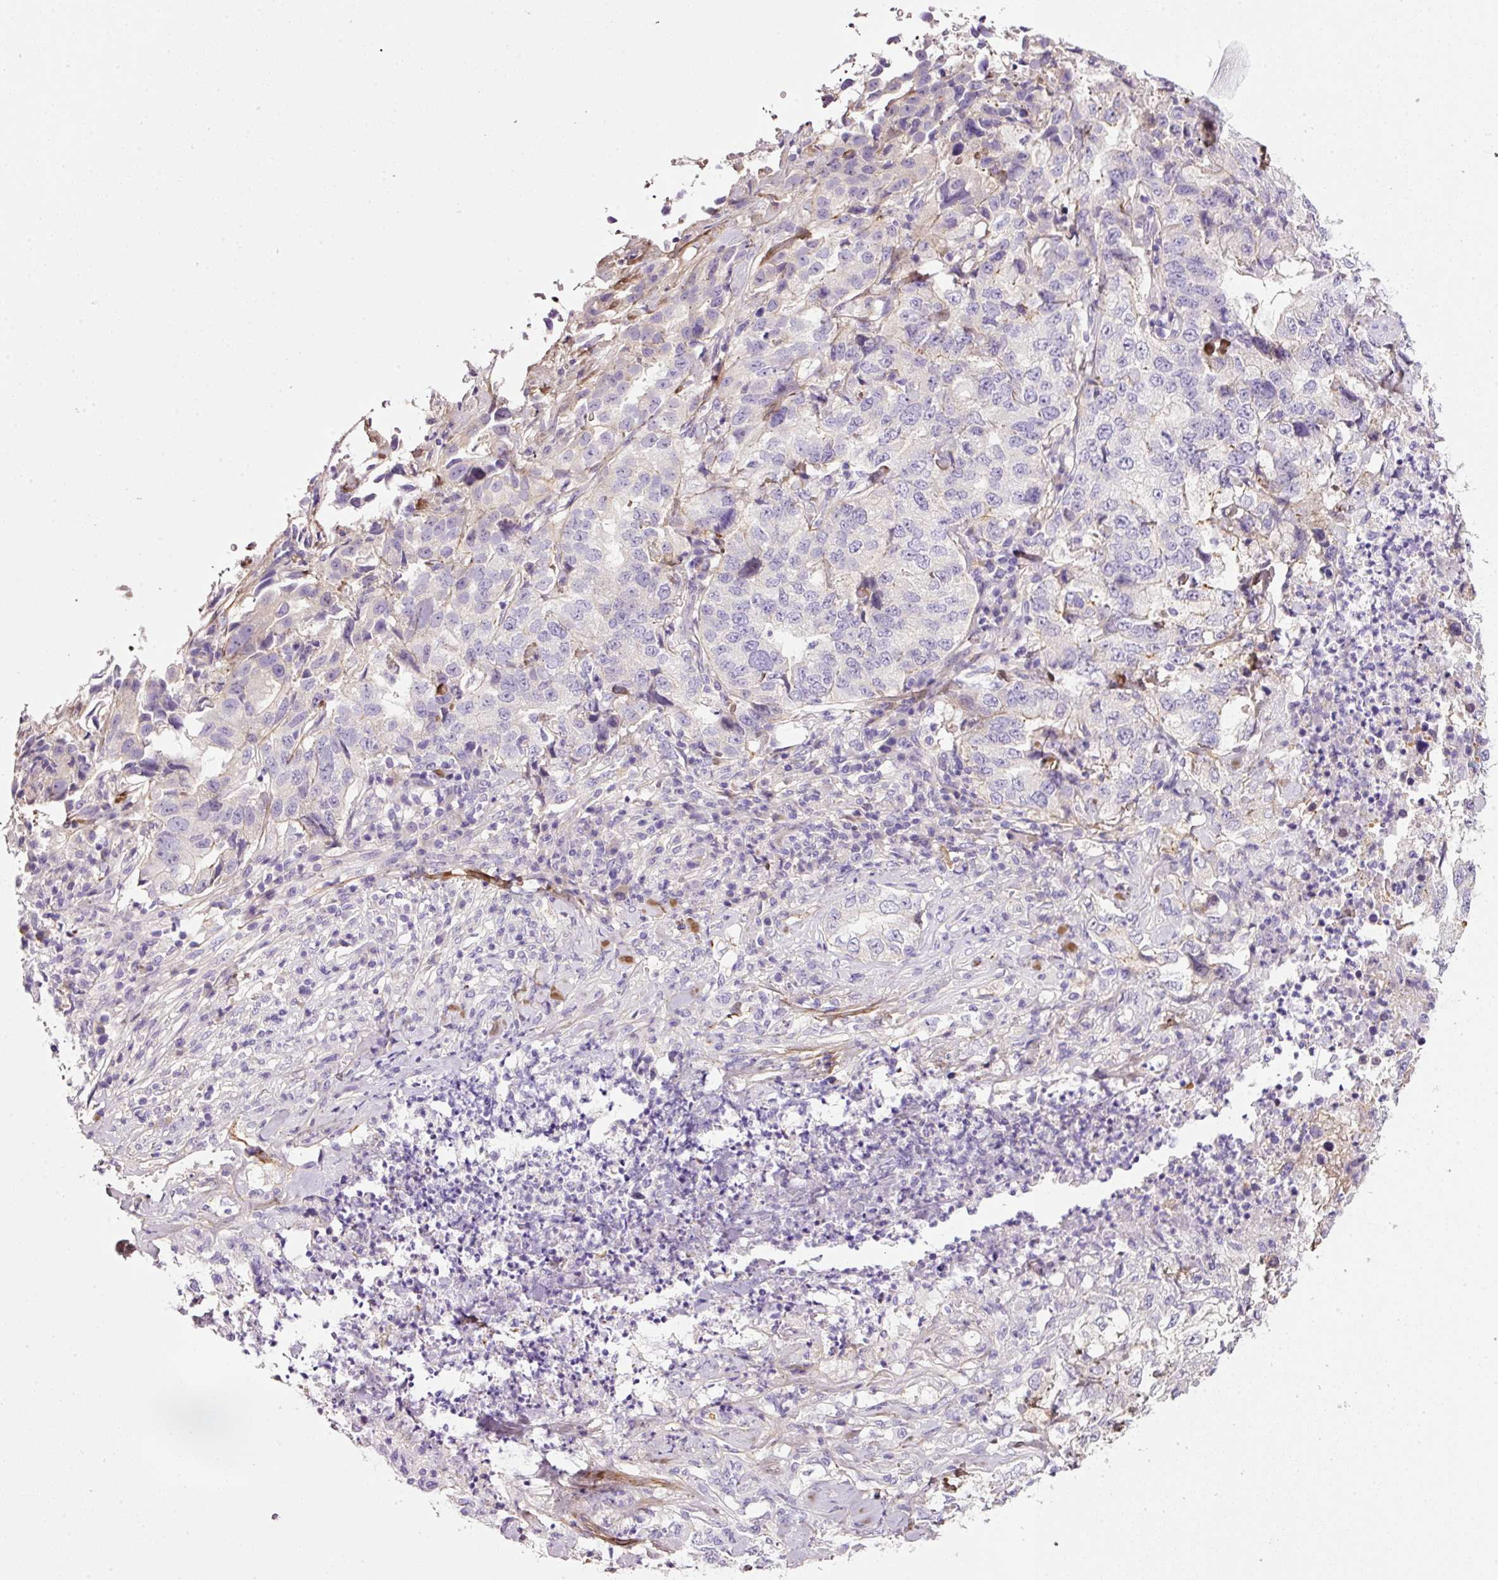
{"staining": {"intensity": "negative", "quantity": "none", "location": "none"}, "tissue": "lung cancer", "cell_type": "Tumor cells", "image_type": "cancer", "snomed": [{"axis": "morphology", "description": "Adenocarcinoma, NOS"}, {"axis": "topography", "description": "Lung"}], "caption": "This image is of lung cancer (adenocarcinoma) stained with immunohistochemistry (IHC) to label a protein in brown with the nuclei are counter-stained blue. There is no expression in tumor cells.", "gene": "SOS2", "patient": {"sex": "female", "age": 51}}